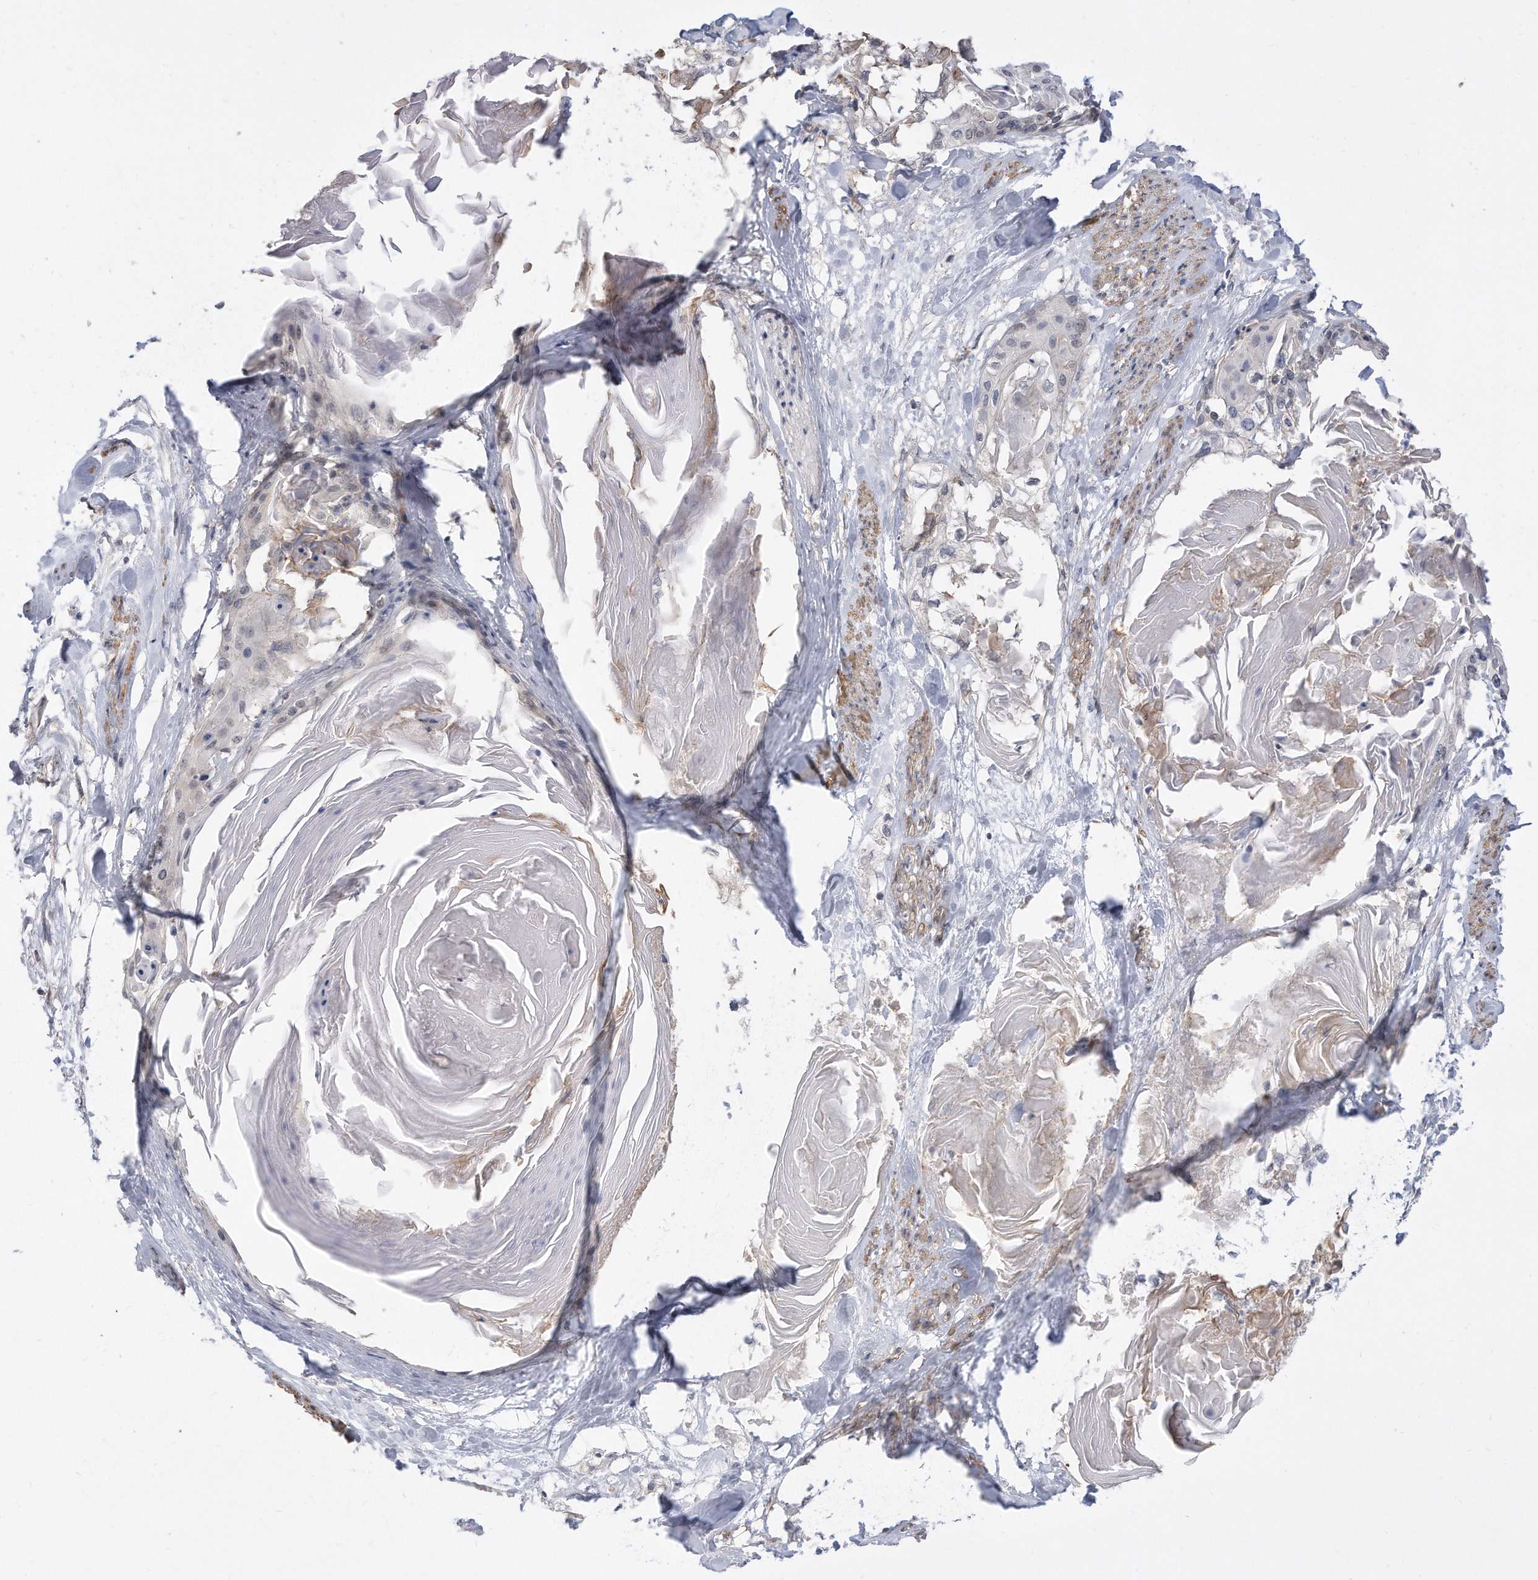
{"staining": {"intensity": "negative", "quantity": "none", "location": "none"}, "tissue": "cervical cancer", "cell_type": "Tumor cells", "image_type": "cancer", "snomed": [{"axis": "morphology", "description": "Squamous cell carcinoma, NOS"}, {"axis": "topography", "description": "Cervix"}], "caption": "Immunohistochemistry (IHC) micrograph of neoplastic tissue: human cervical squamous cell carcinoma stained with DAB (3,3'-diaminobenzidine) displays no significant protein positivity in tumor cells.", "gene": "TCP1", "patient": {"sex": "female", "age": 57}}